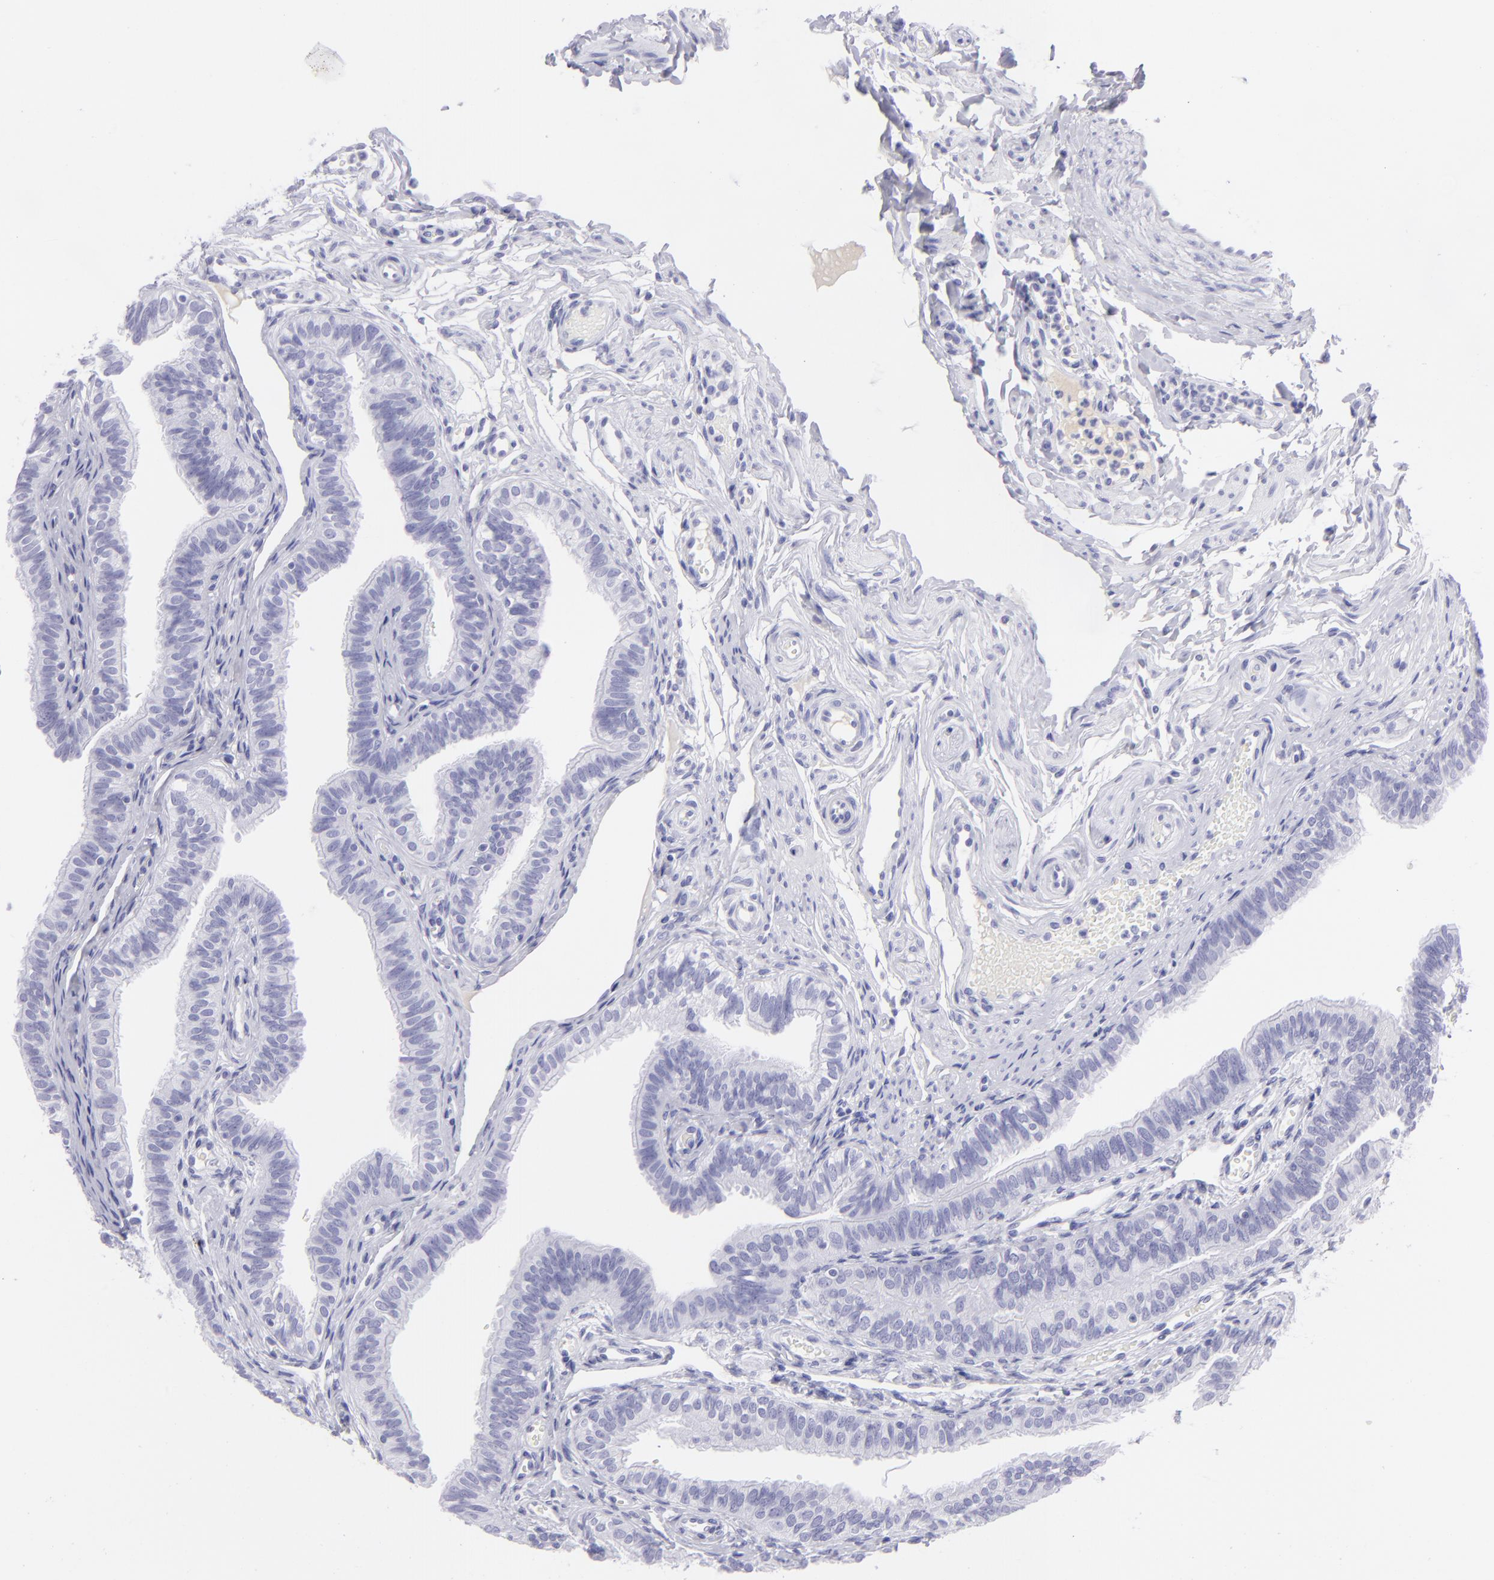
{"staining": {"intensity": "negative", "quantity": "none", "location": "none"}, "tissue": "fallopian tube", "cell_type": "Glandular cells", "image_type": "normal", "snomed": [{"axis": "morphology", "description": "Normal tissue, NOS"}, {"axis": "morphology", "description": "Dermoid, NOS"}, {"axis": "topography", "description": "Fallopian tube"}], "caption": "IHC micrograph of unremarkable fallopian tube: human fallopian tube stained with DAB (3,3'-diaminobenzidine) displays no significant protein positivity in glandular cells.", "gene": "SLC1A2", "patient": {"sex": "female", "age": 33}}